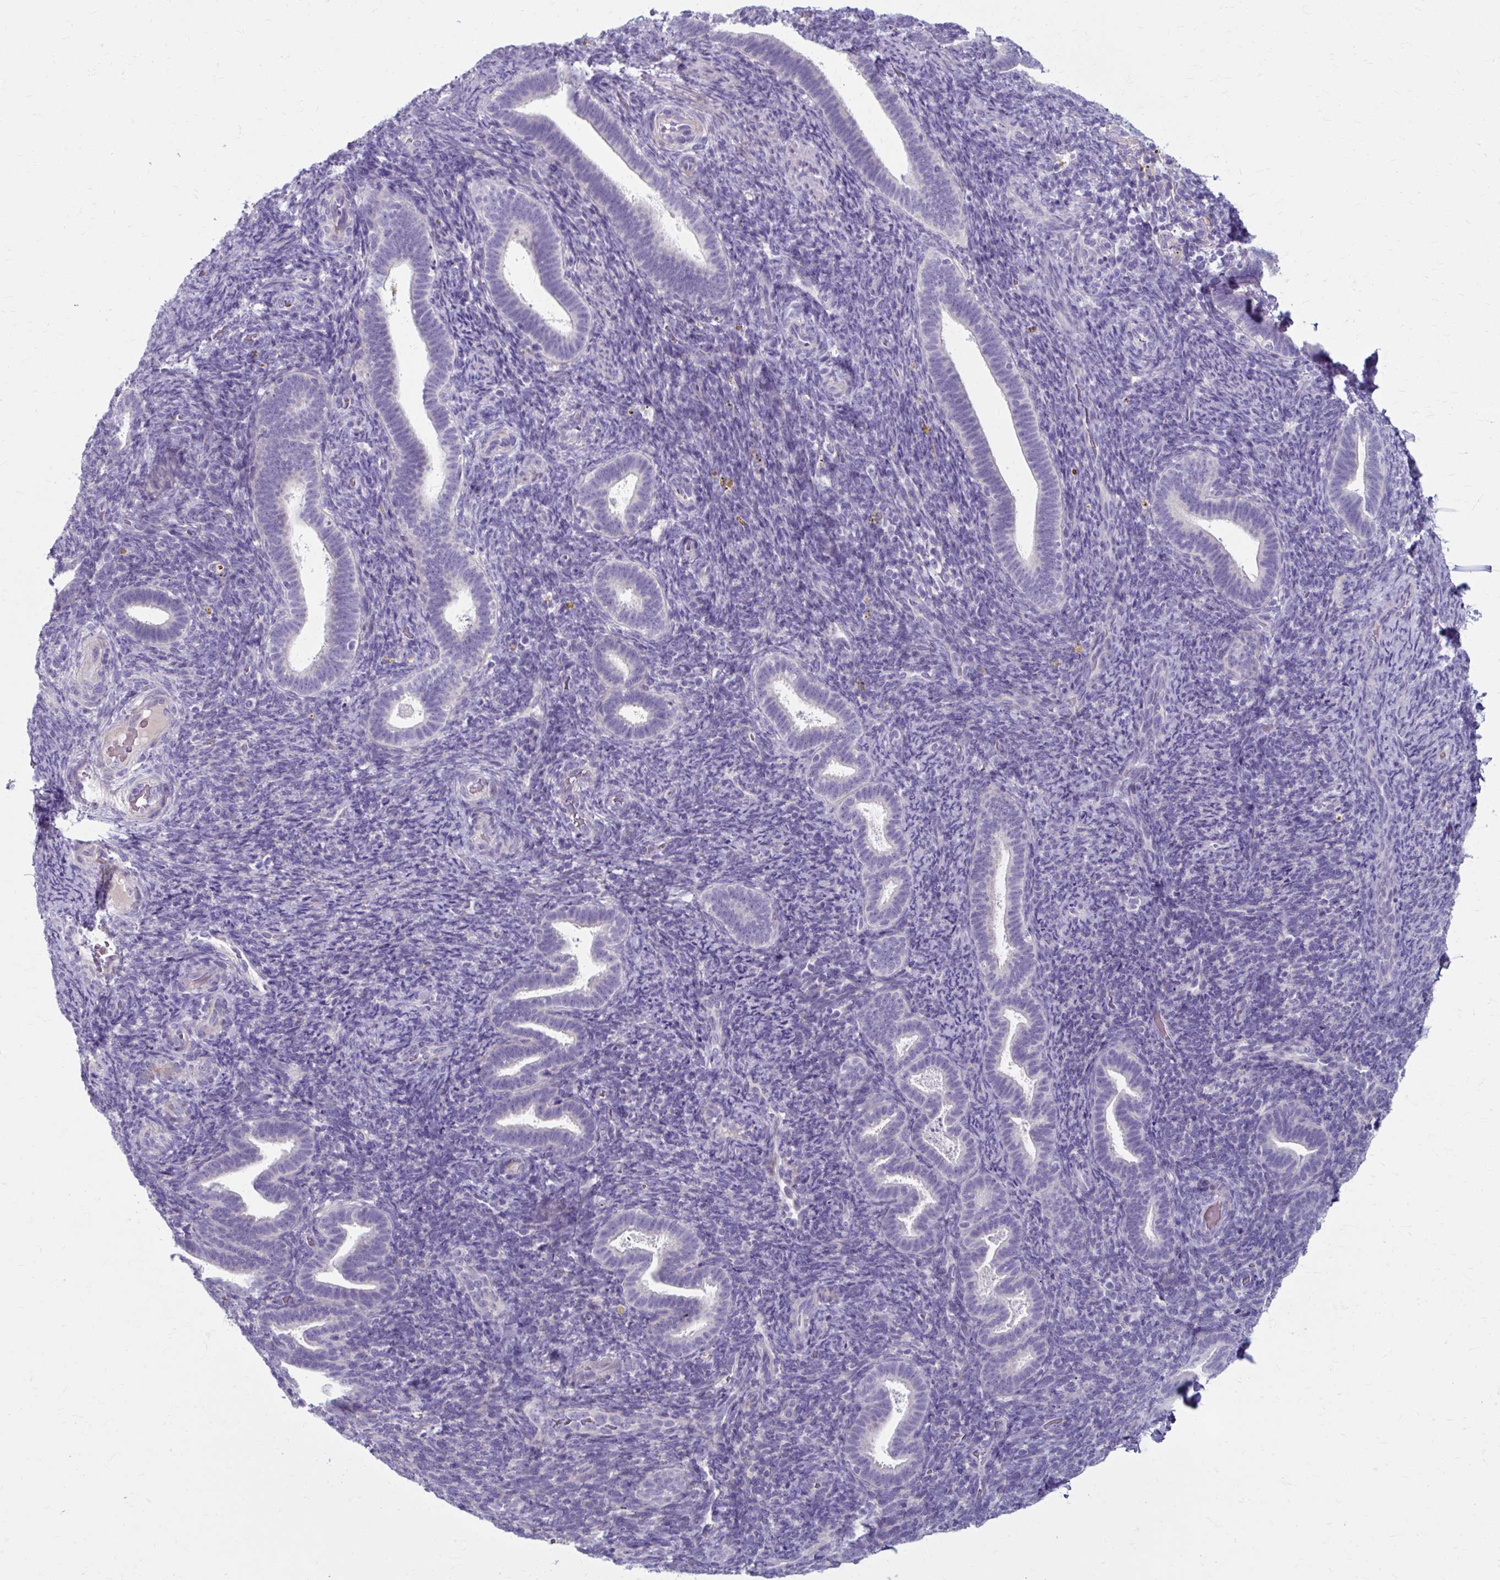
{"staining": {"intensity": "negative", "quantity": "none", "location": "none"}, "tissue": "endometrium", "cell_type": "Cells in endometrial stroma", "image_type": "normal", "snomed": [{"axis": "morphology", "description": "Normal tissue, NOS"}, {"axis": "topography", "description": "Endometrium"}], "caption": "Endometrium was stained to show a protein in brown. There is no significant staining in cells in endometrial stroma. The staining was performed using DAB (3,3'-diaminobenzidine) to visualize the protein expression in brown, while the nuclei were stained in blue with hematoxylin (Magnification: 20x).", "gene": "ZNF555", "patient": {"sex": "female", "age": 34}}